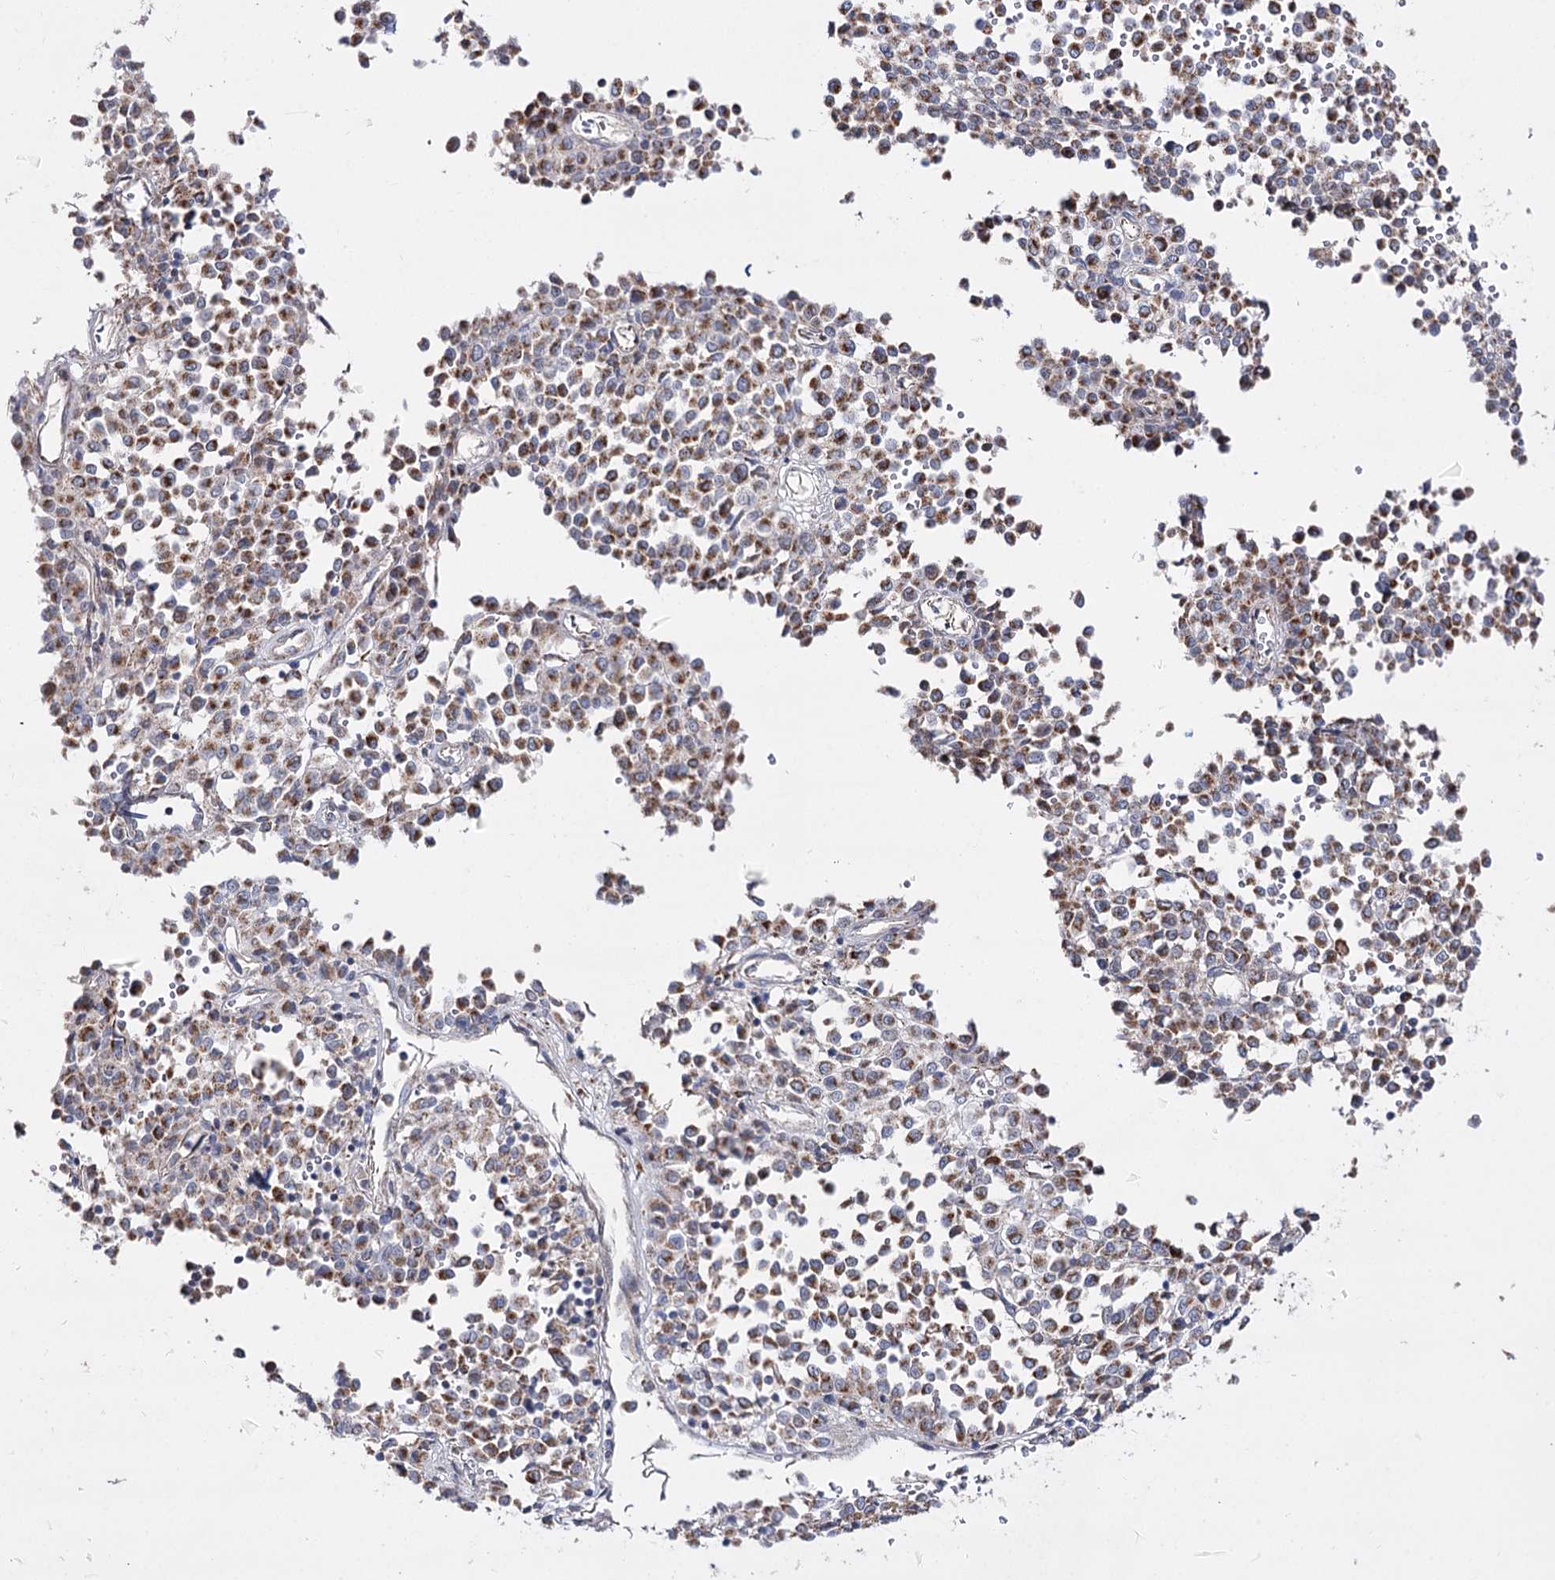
{"staining": {"intensity": "moderate", "quantity": ">75%", "location": "cytoplasmic/membranous"}, "tissue": "melanoma", "cell_type": "Tumor cells", "image_type": "cancer", "snomed": [{"axis": "morphology", "description": "Malignant melanoma, Metastatic site"}, {"axis": "topography", "description": "Pancreas"}], "caption": "The image displays a brown stain indicating the presence of a protein in the cytoplasmic/membranous of tumor cells in melanoma.", "gene": "NADK2", "patient": {"sex": "female", "age": 30}}